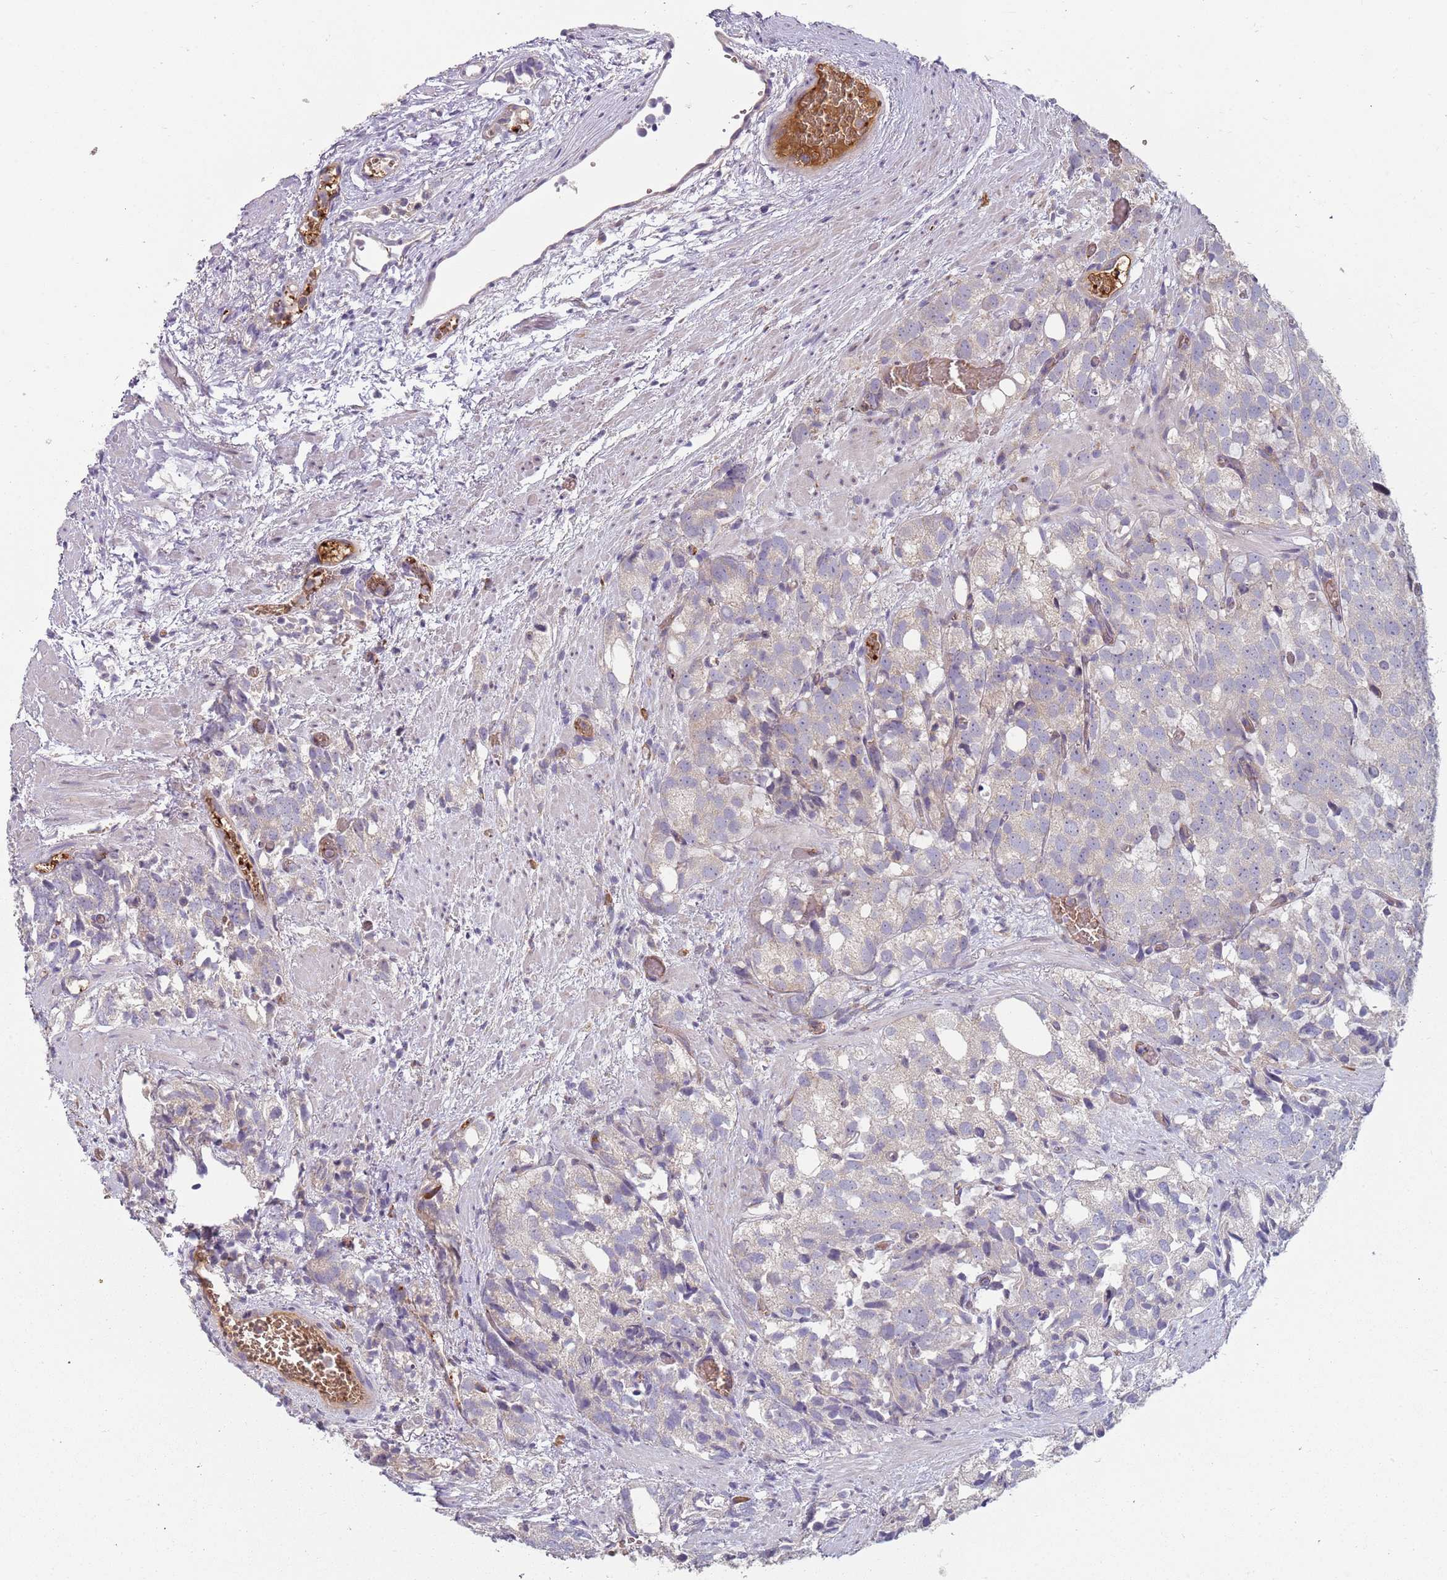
{"staining": {"intensity": "negative", "quantity": "none", "location": "none"}, "tissue": "prostate cancer", "cell_type": "Tumor cells", "image_type": "cancer", "snomed": [{"axis": "morphology", "description": "Adenocarcinoma, High grade"}, {"axis": "topography", "description": "Prostate"}], "caption": "A photomicrograph of human prostate cancer (adenocarcinoma (high-grade)) is negative for staining in tumor cells.", "gene": "SPATA2", "patient": {"sex": "male", "age": 82}}